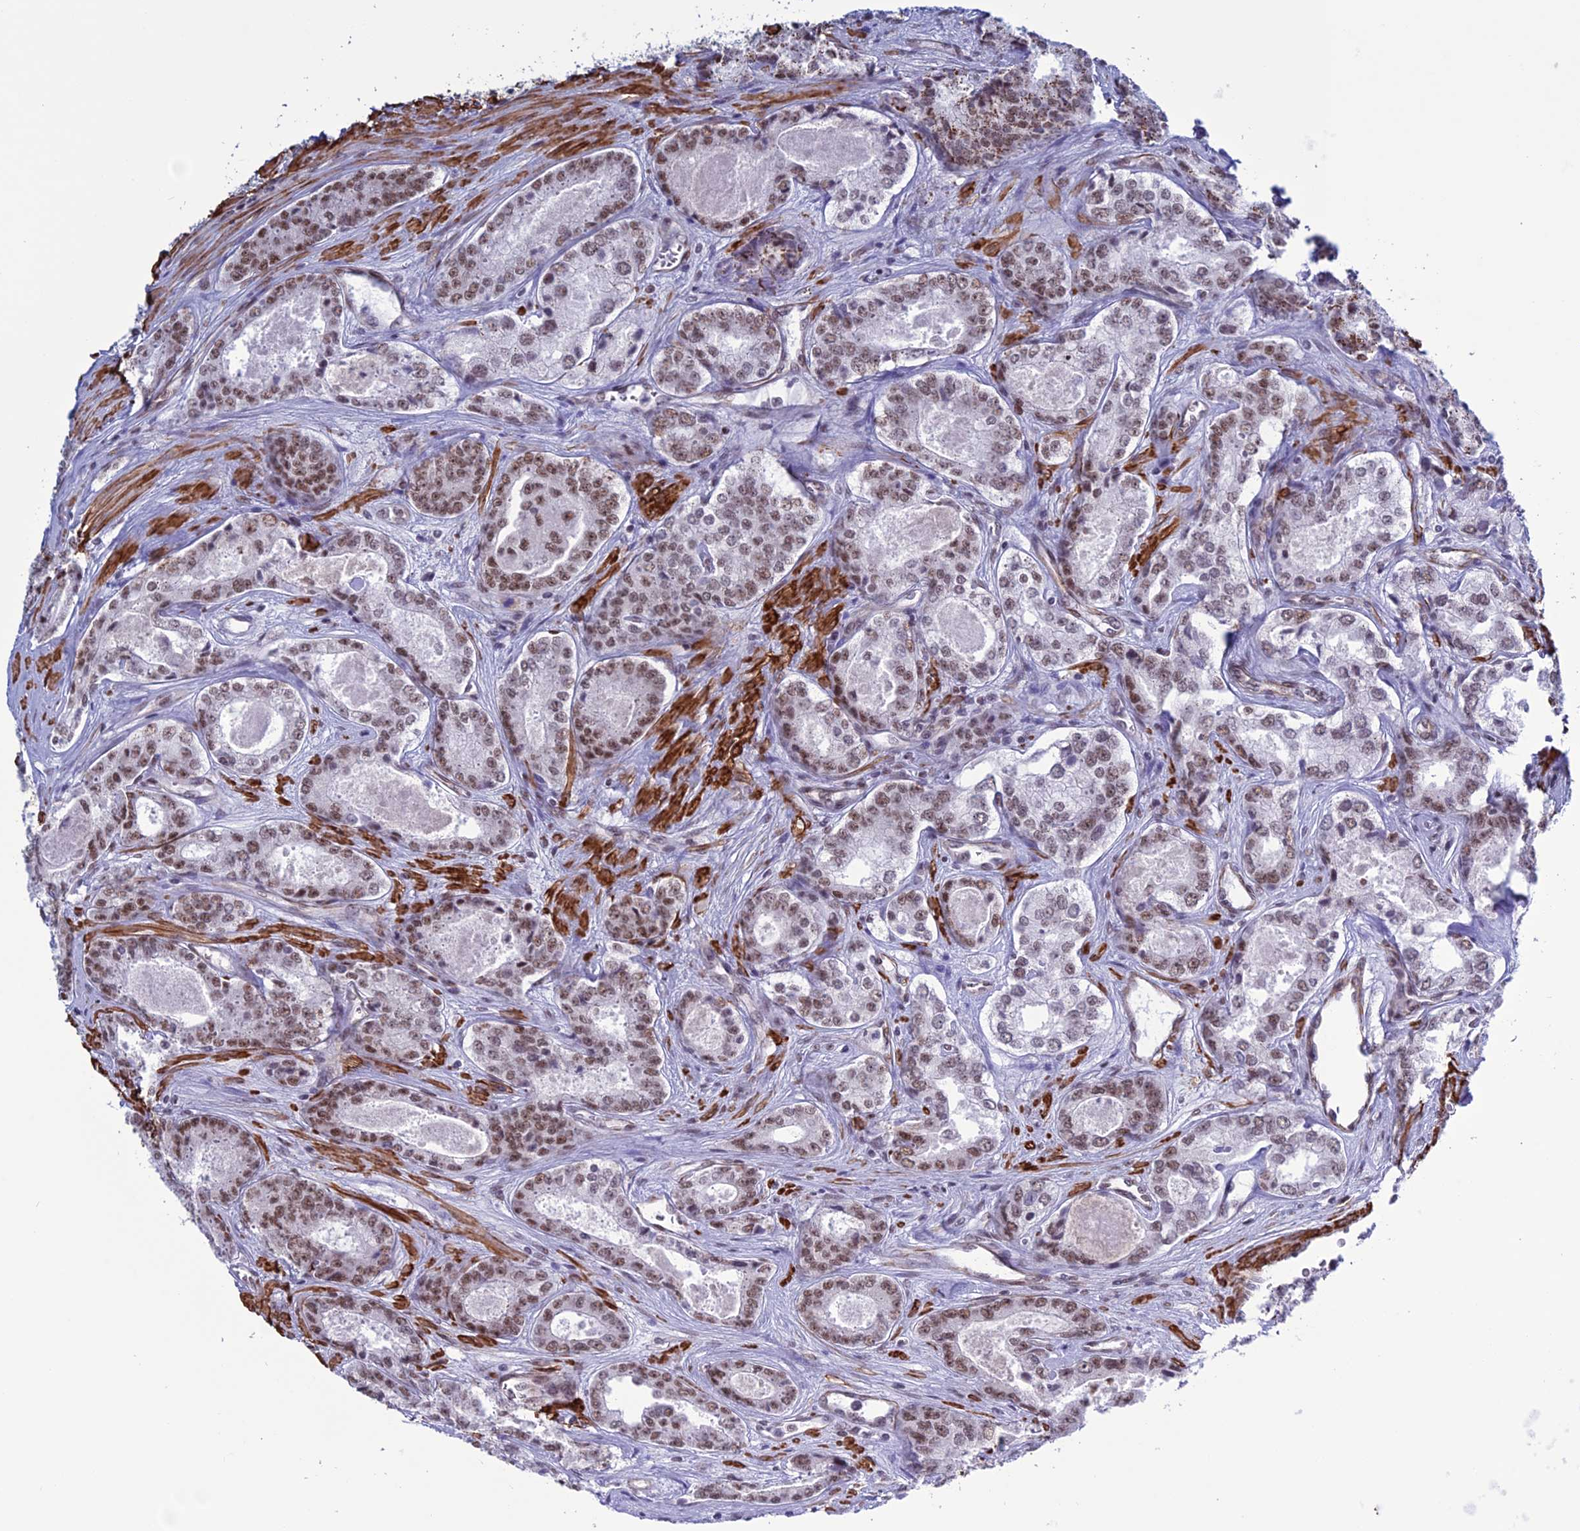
{"staining": {"intensity": "moderate", "quantity": ">75%", "location": "nuclear"}, "tissue": "prostate cancer", "cell_type": "Tumor cells", "image_type": "cancer", "snomed": [{"axis": "morphology", "description": "Adenocarcinoma, Low grade"}, {"axis": "topography", "description": "Prostate"}], "caption": "Protein expression analysis of prostate adenocarcinoma (low-grade) shows moderate nuclear staining in approximately >75% of tumor cells.", "gene": "U2AF1", "patient": {"sex": "male", "age": 68}}